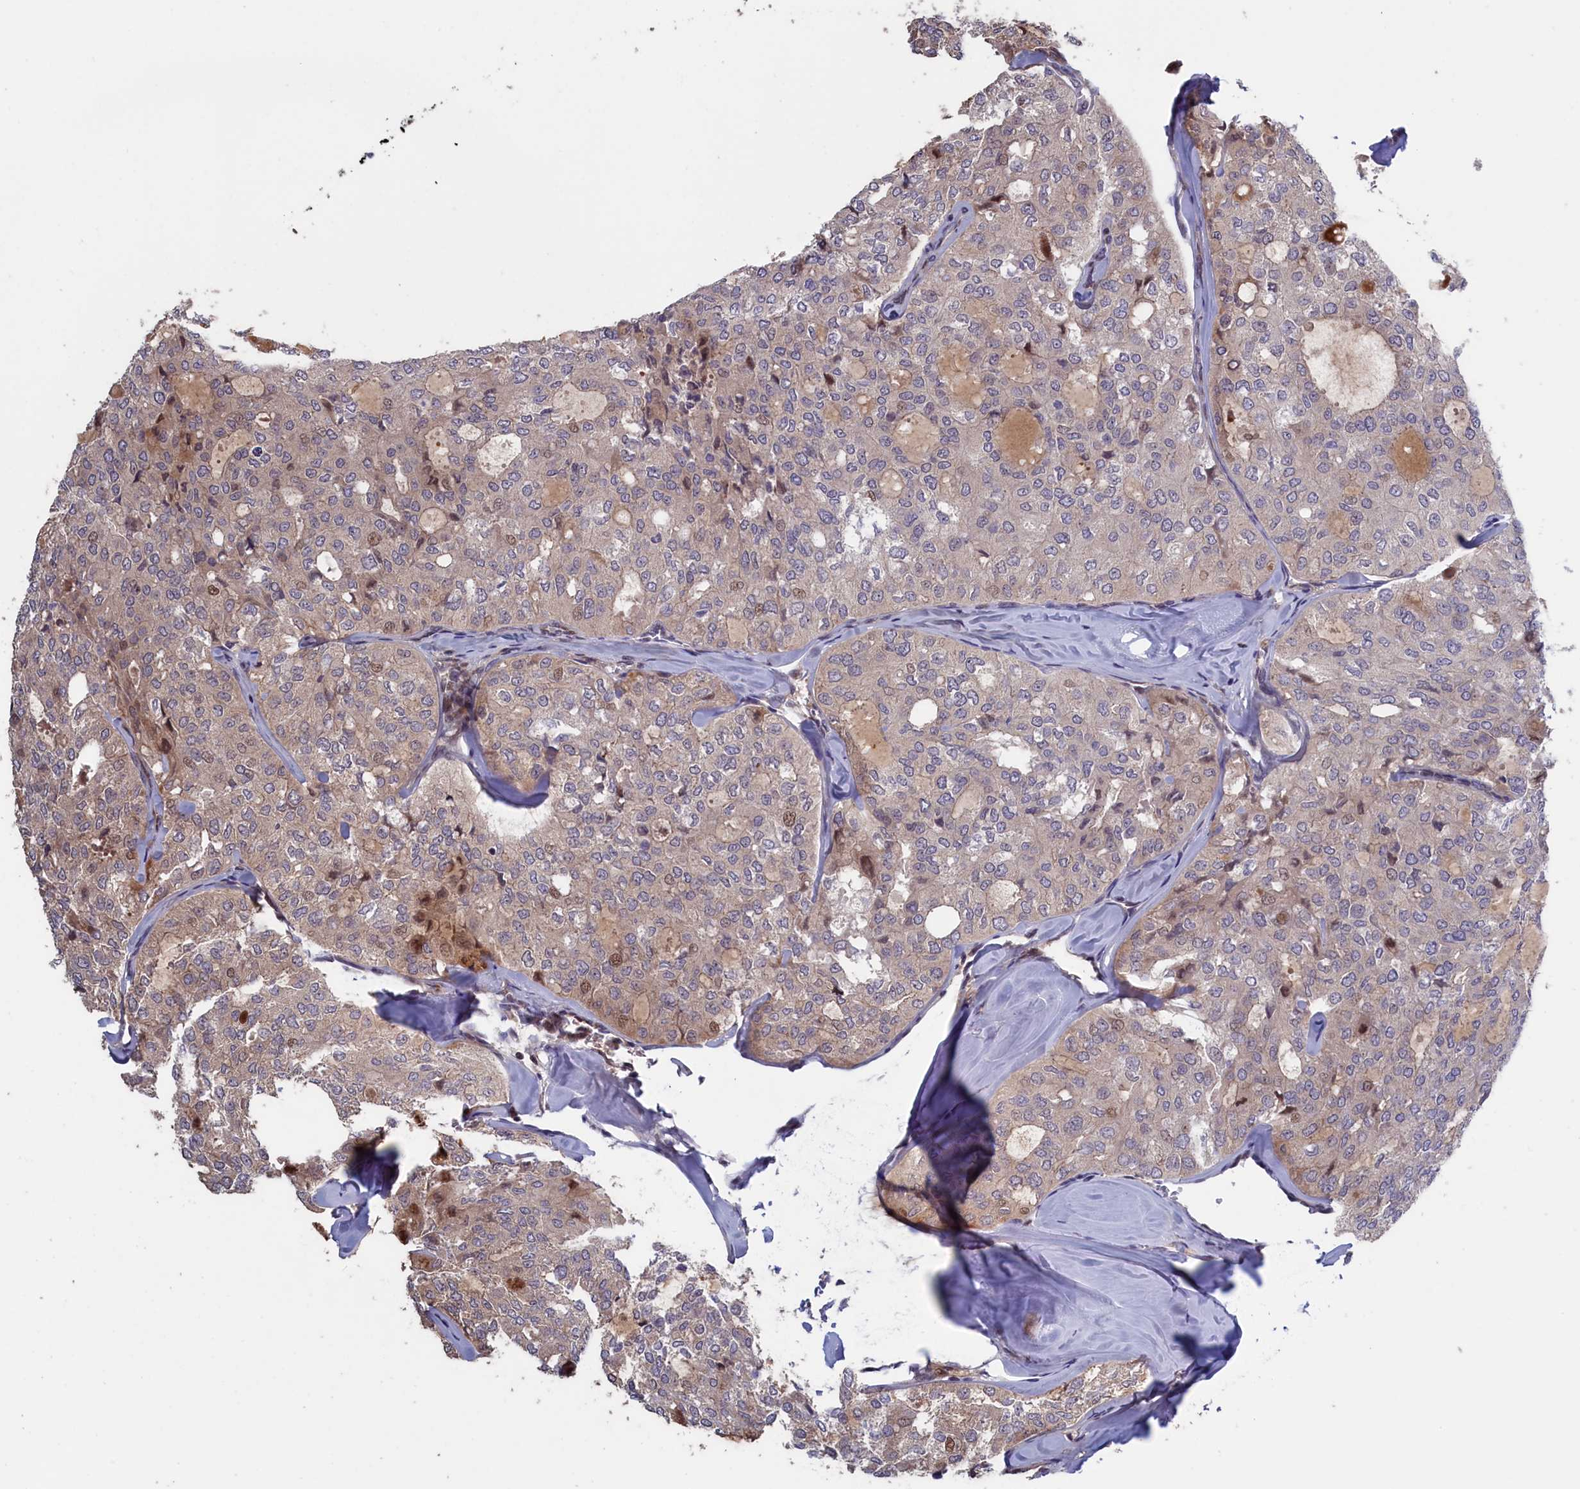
{"staining": {"intensity": "moderate", "quantity": "<25%", "location": "nuclear"}, "tissue": "thyroid cancer", "cell_type": "Tumor cells", "image_type": "cancer", "snomed": [{"axis": "morphology", "description": "Follicular adenoma carcinoma, NOS"}, {"axis": "topography", "description": "Thyroid gland"}], "caption": "A photomicrograph of thyroid cancer (follicular adenoma carcinoma) stained for a protein reveals moderate nuclear brown staining in tumor cells.", "gene": "LSG1", "patient": {"sex": "male", "age": 75}}